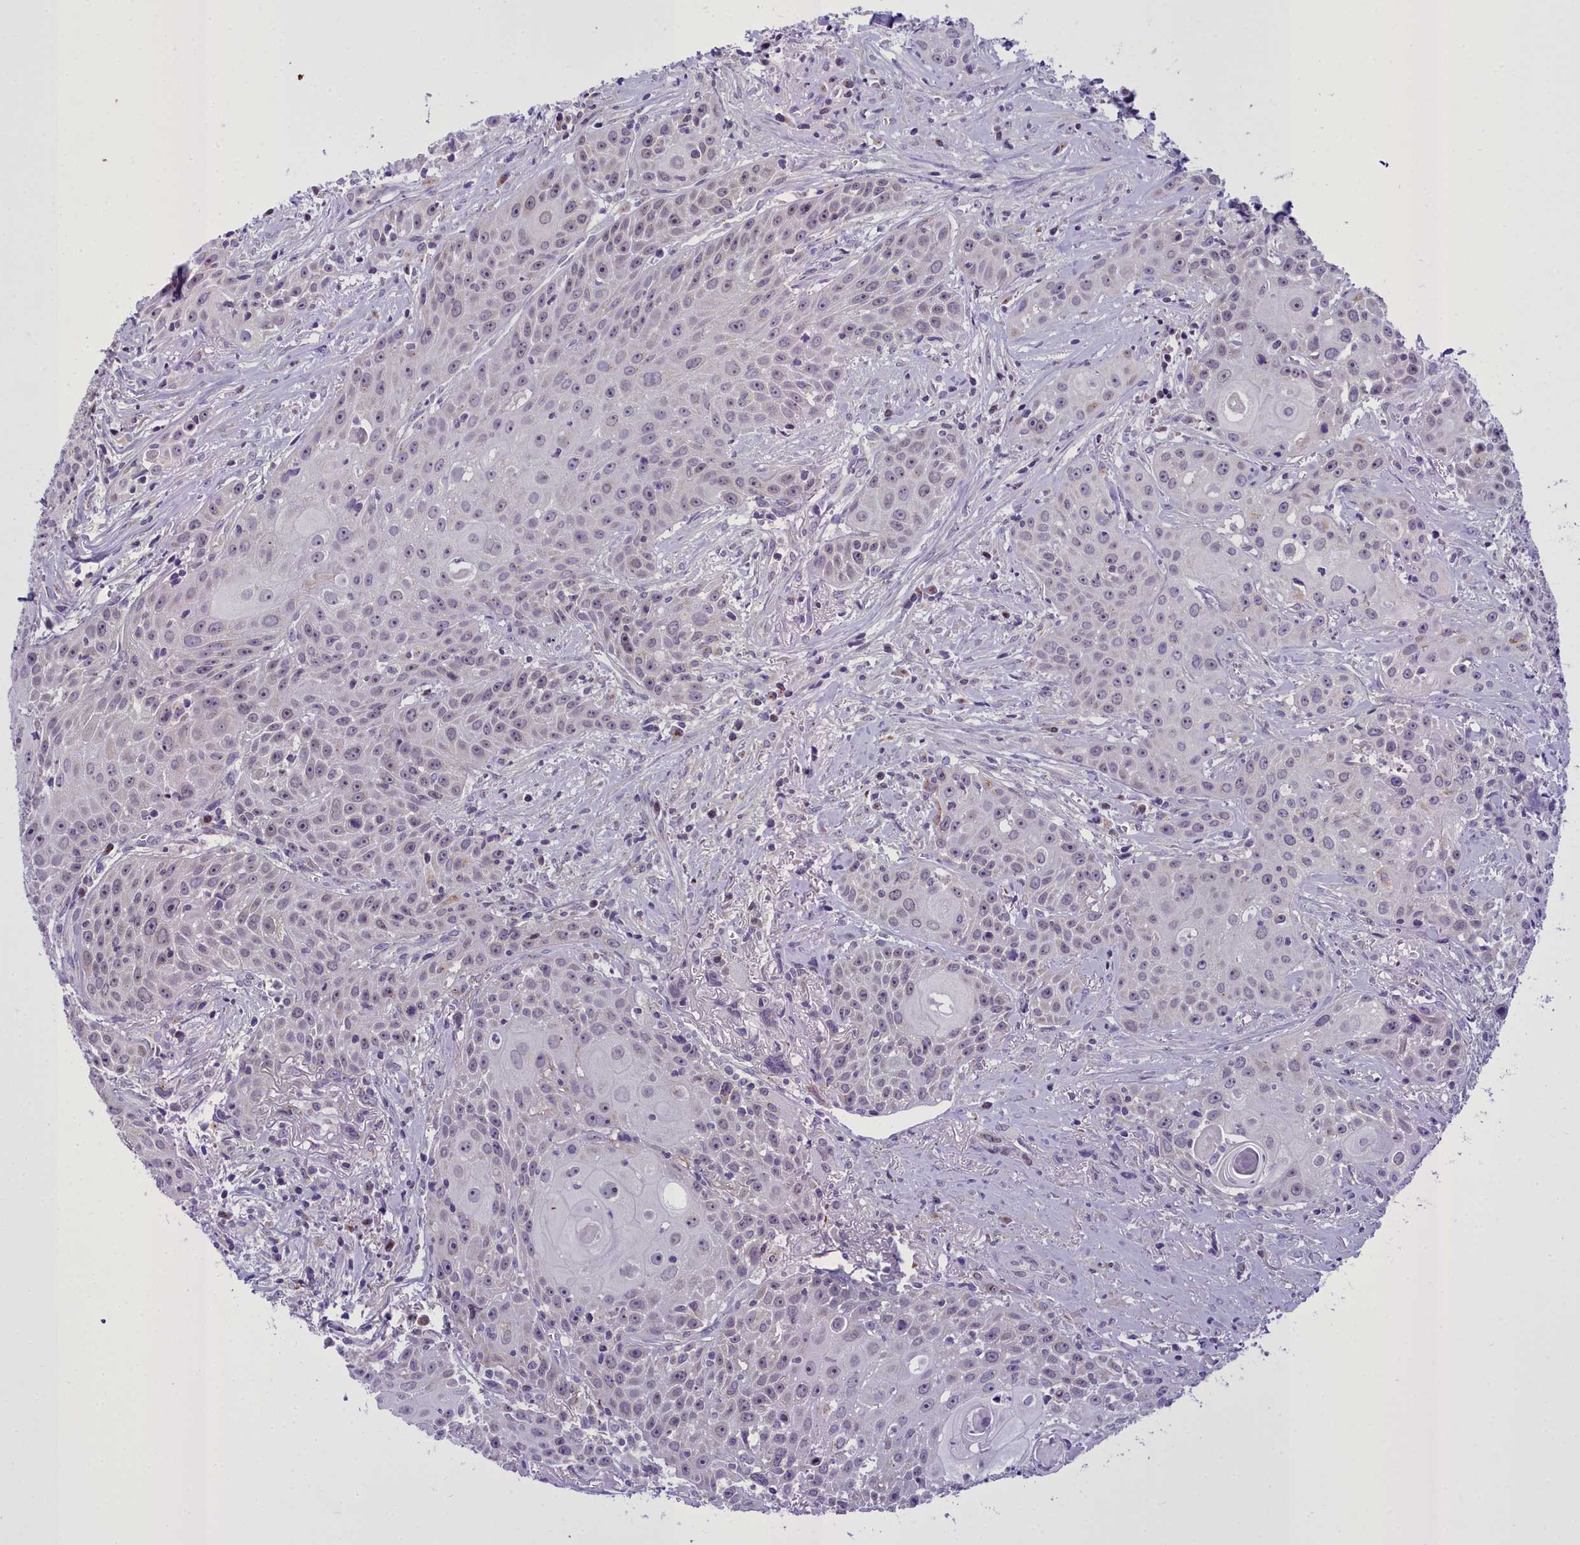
{"staining": {"intensity": "negative", "quantity": "none", "location": "none"}, "tissue": "head and neck cancer", "cell_type": "Tumor cells", "image_type": "cancer", "snomed": [{"axis": "morphology", "description": "Squamous cell carcinoma, NOS"}, {"axis": "topography", "description": "Oral tissue"}, {"axis": "topography", "description": "Head-Neck"}], "caption": "This is an IHC photomicrograph of human head and neck squamous cell carcinoma. There is no expression in tumor cells.", "gene": "B9D2", "patient": {"sex": "female", "age": 82}}